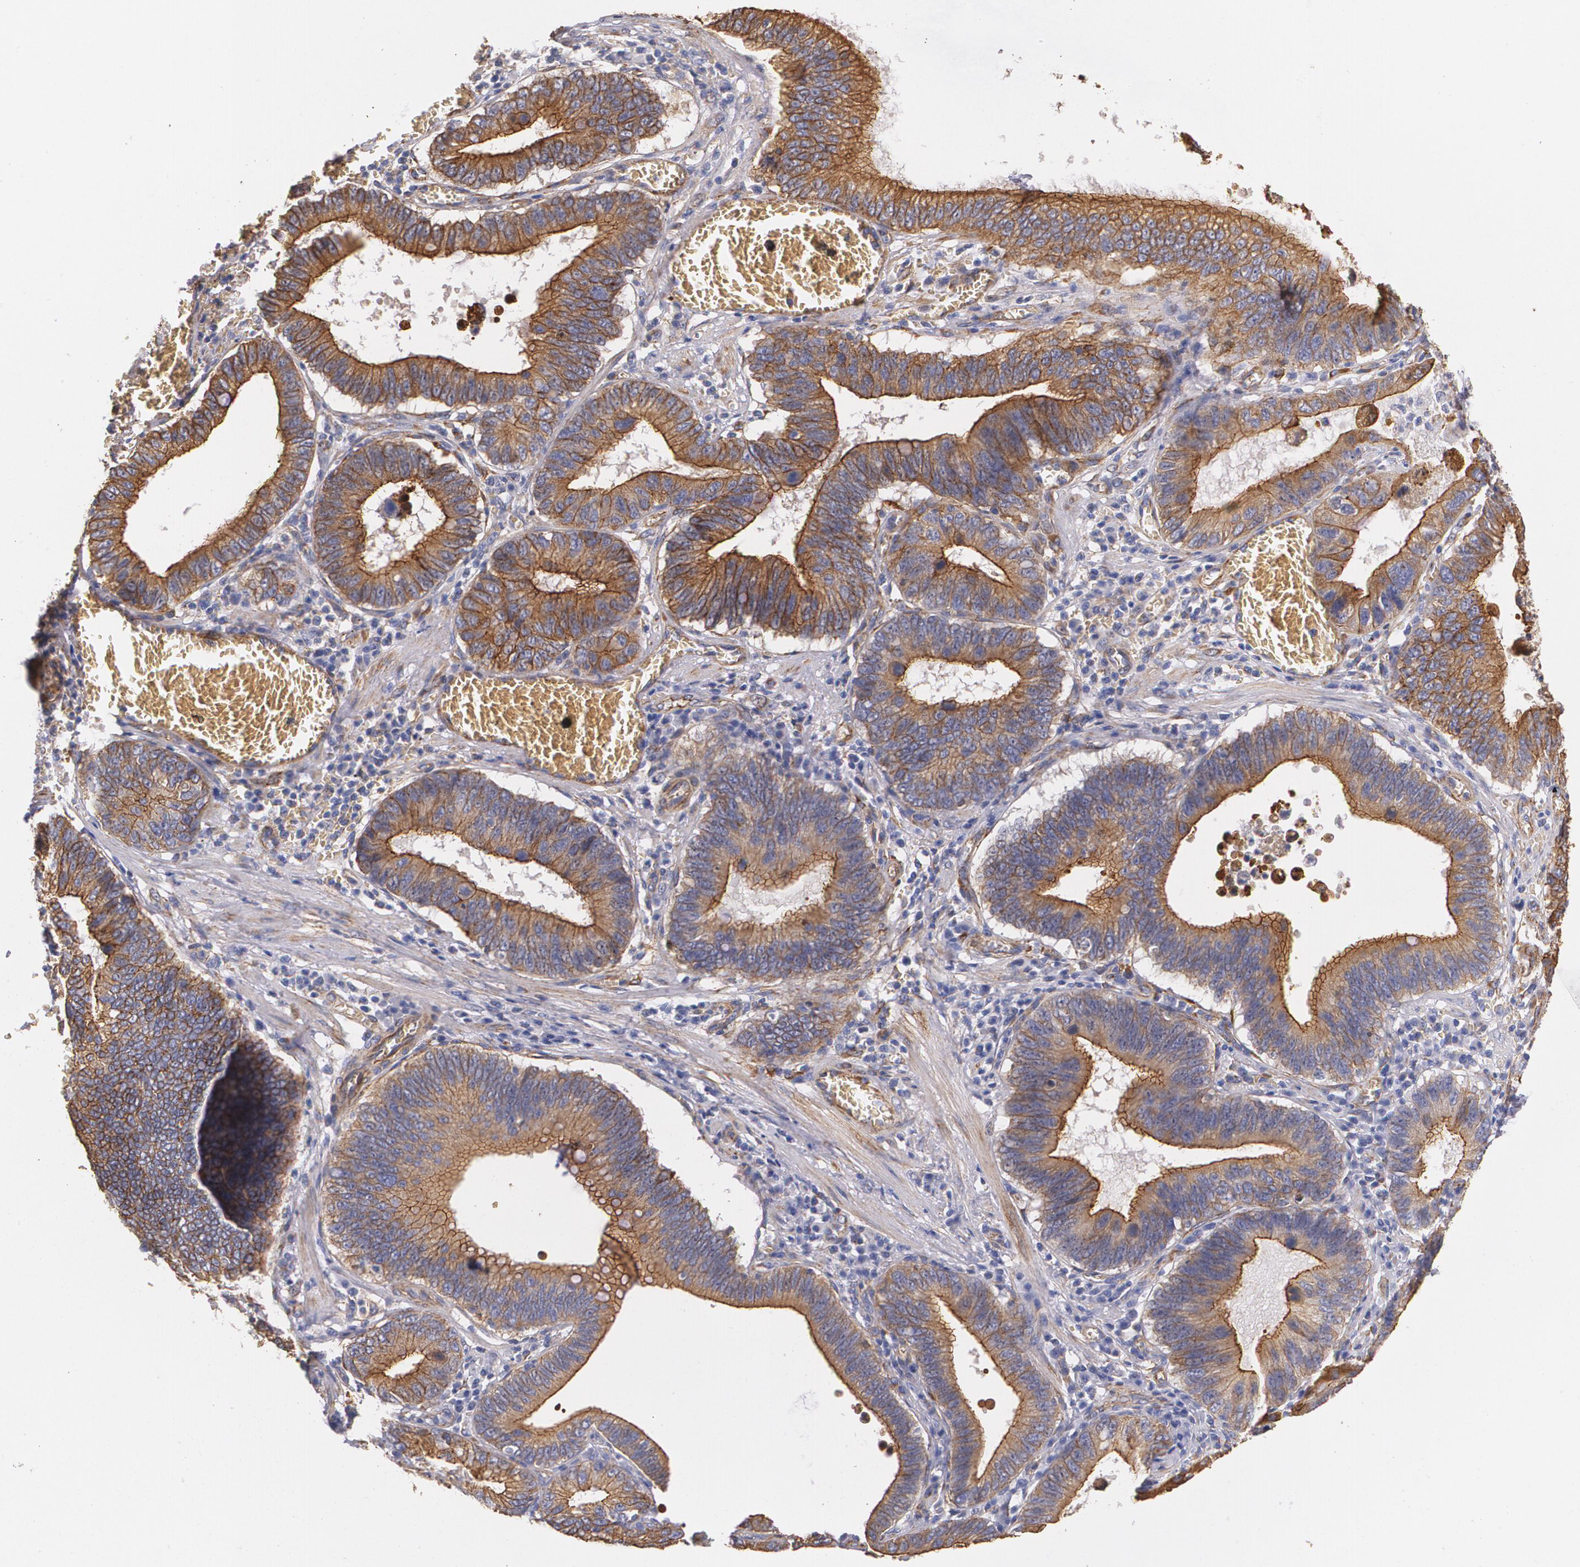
{"staining": {"intensity": "strong", "quantity": ">75%", "location": "cytoplasmic/membranous"}, "tissue": "stomach cancer", "cell_type": "Tumor cells", "image_type": "cancer", "snomed": [{"axis": "morphology", "description": "Adenocarcinoma, NOS"}, {"axis": "topography", "description": "Stomach"}, {"axis": "topography", "description": "Gastric cardia"}], "caption": "Brown immunohistochemical staining in adenocarcinoma (stomach) shows strong cytoplasmic/membranous expression in about >75% of tumor cells.", "gene": "TJP1", "patient": {"sex": "male", "age": 59}}